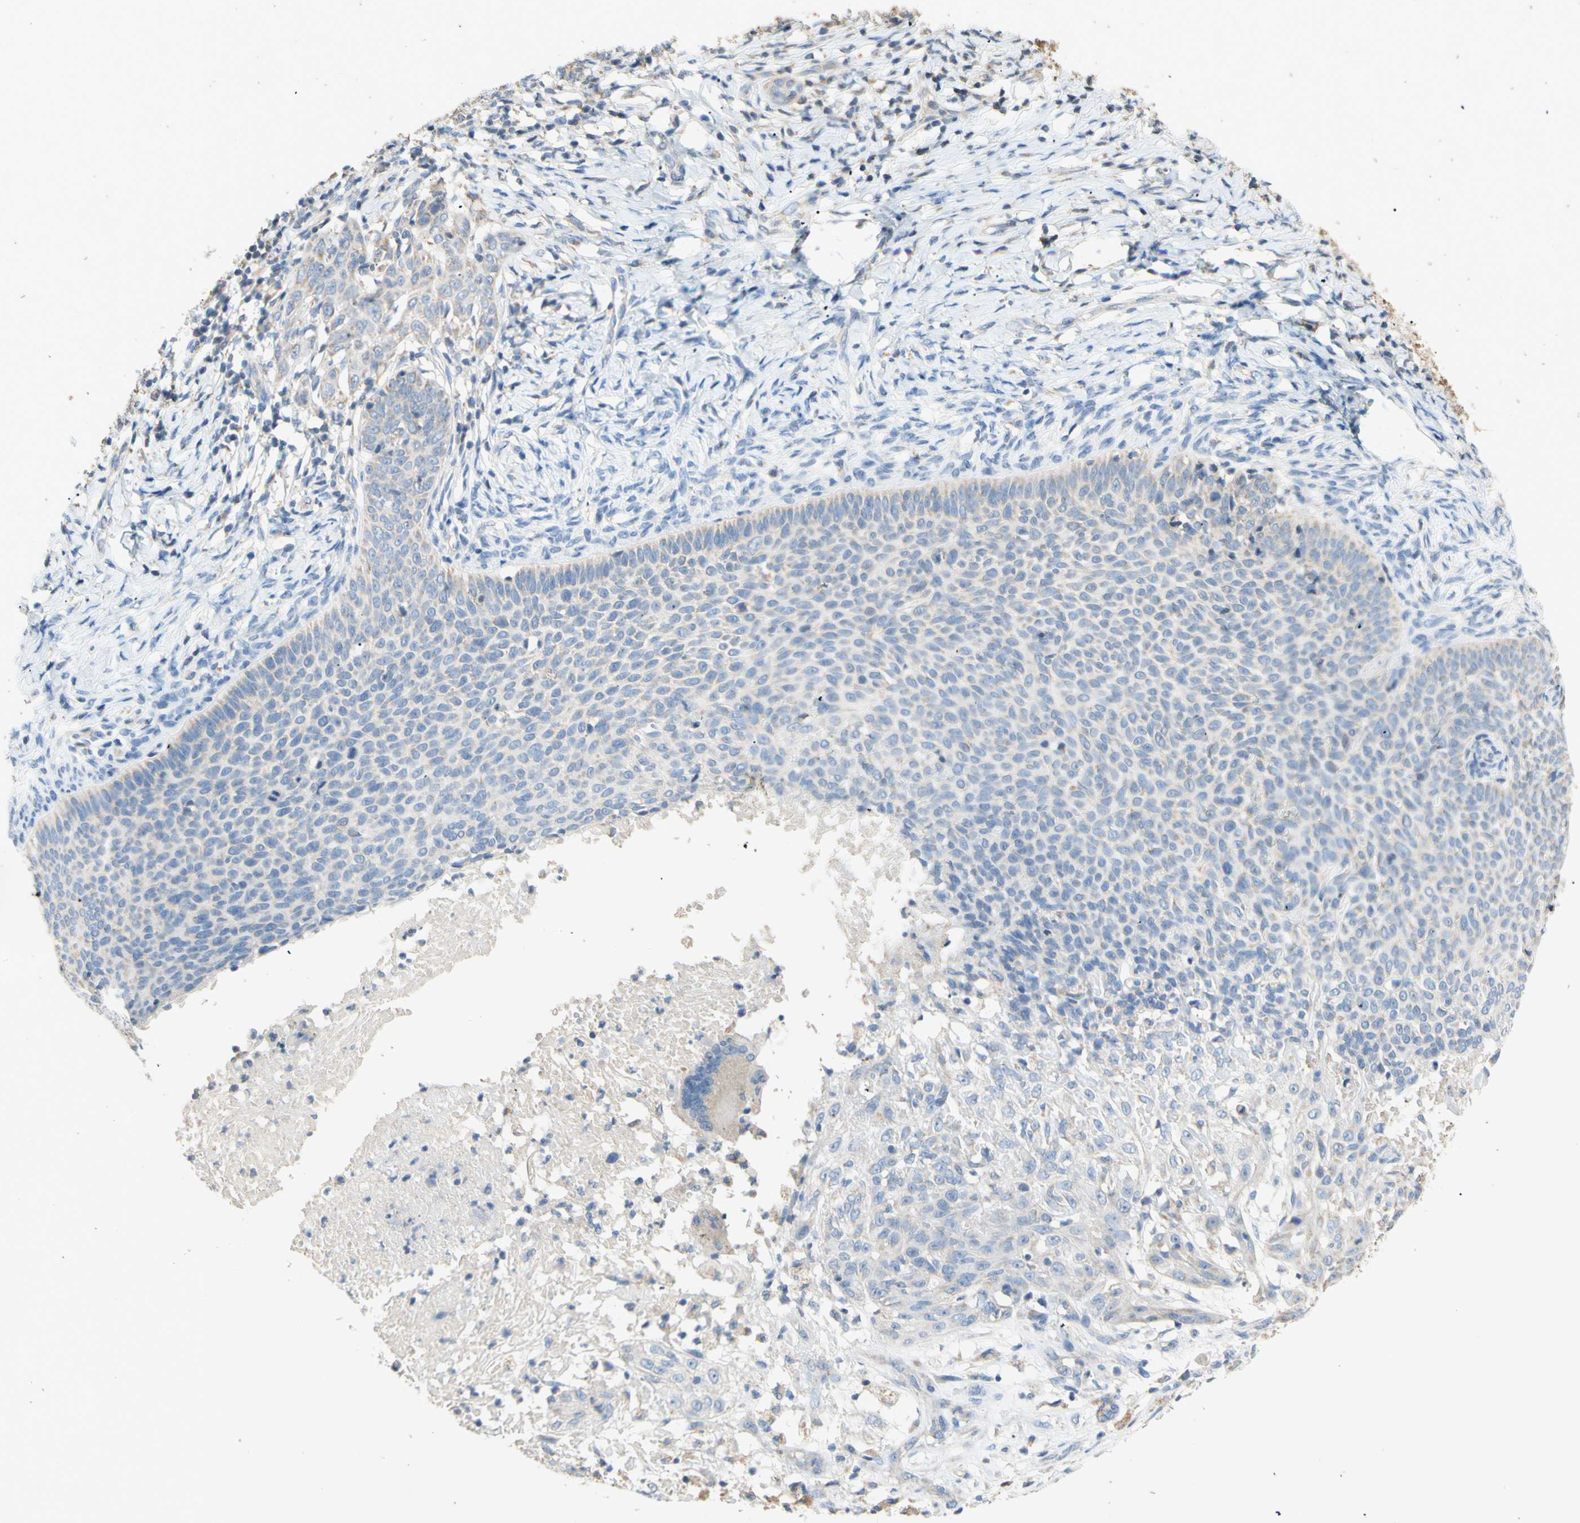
{"staining": {"intensity": "negative", "quantity": "none", "location": "none"}, "tissue": "skin cancer", "cell_type": "Tumor cells", "image_type": "cancer", "snomed": [{"axis": "morphology", "description": "Normal tissue, NOS"}, {"axis": "morphology", "description": "Basal cell carcinoma"}, {"axis": "topography", "description": "Skin"}], "caption": "IHC photomicrograph of human skin basal cell carcinoma stained for a protein (brown), which shows no positivity in tumor cells.", "gene": "PTGIS", "patient": {"sex": "male", "age": 87}}